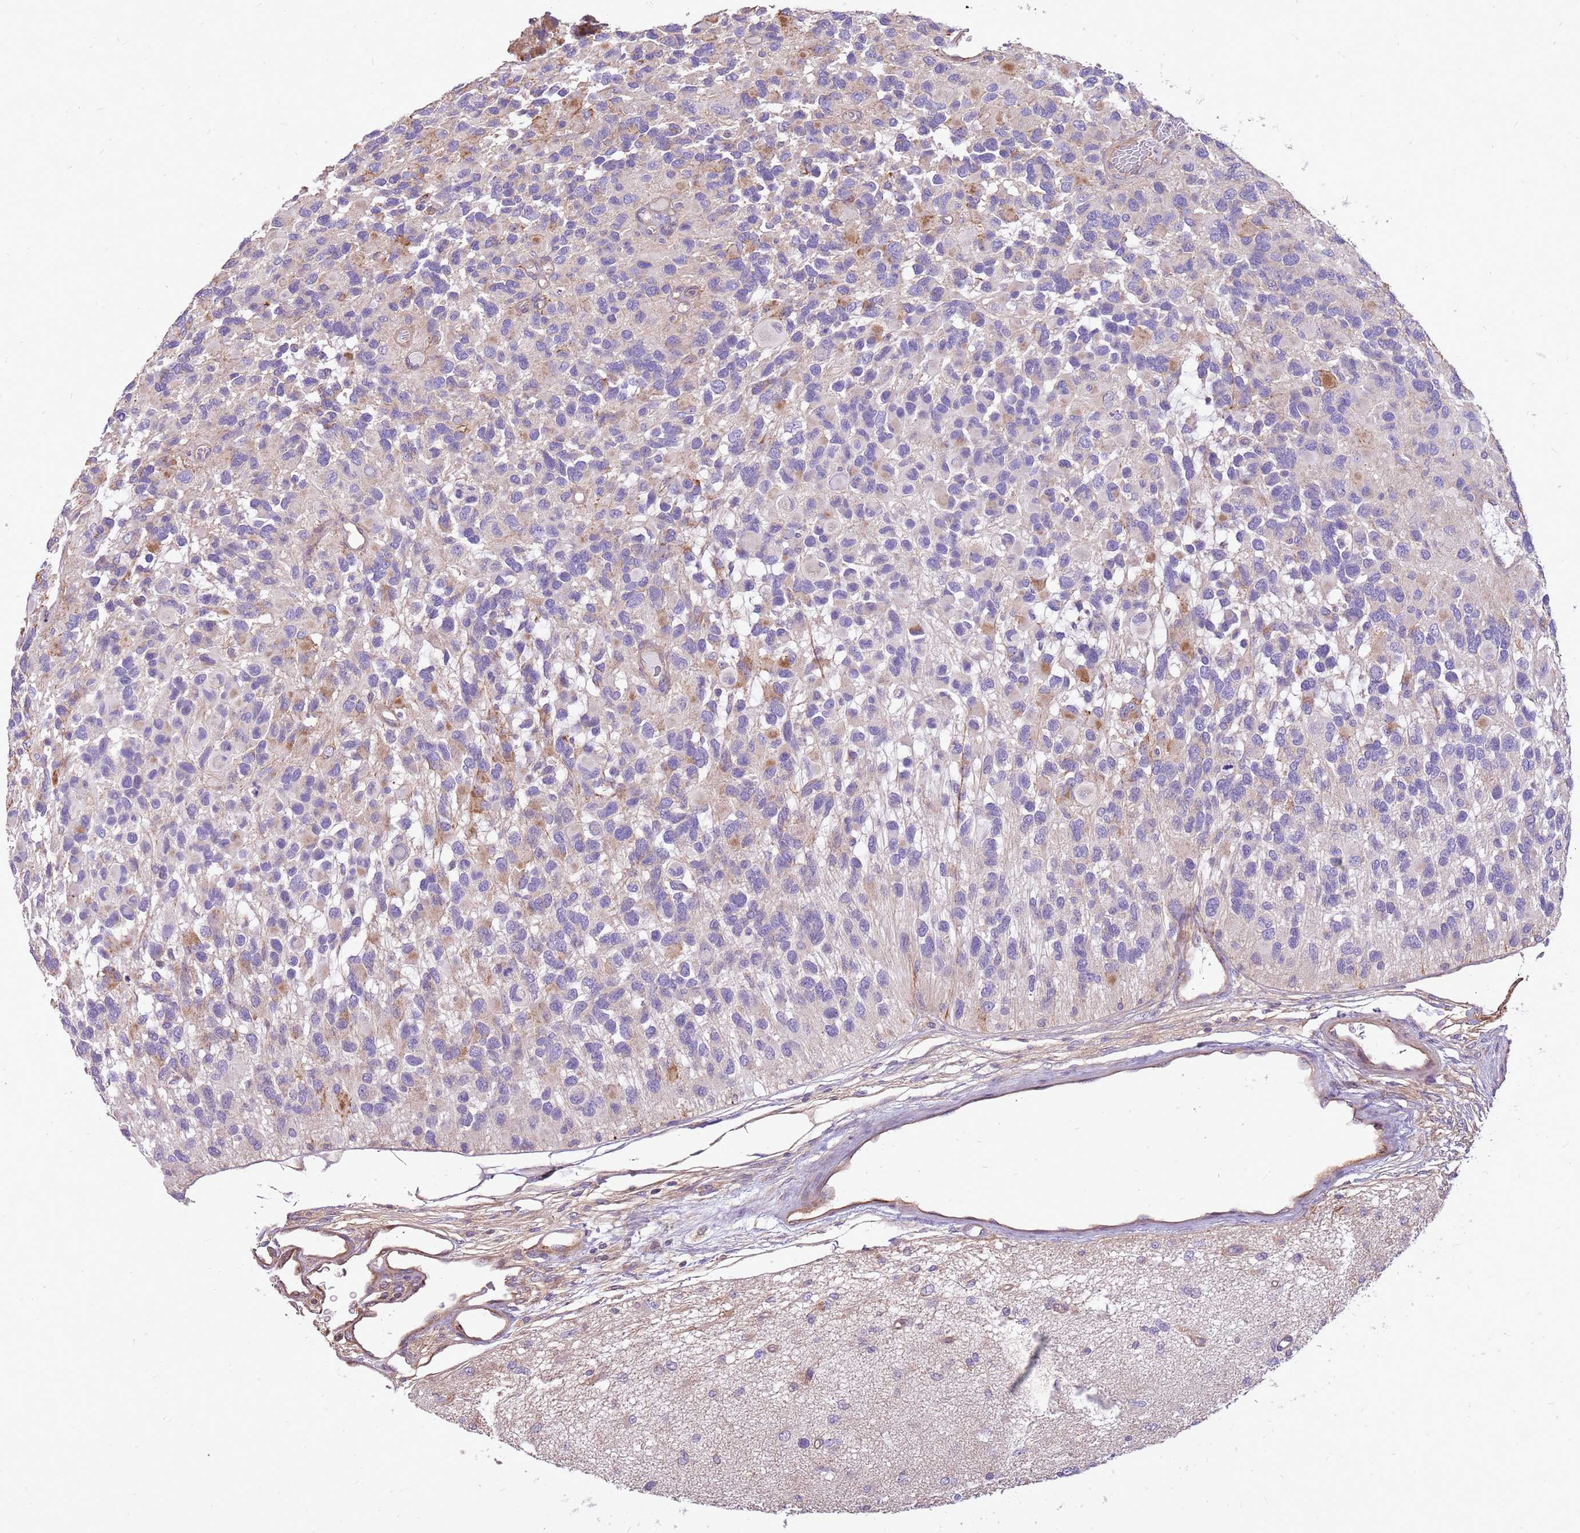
{"staining": {"intensity": "weak", "quantity": "<25%", "location": "cytoplasmic/membranous"}, "tissue": "glioma", "cell_type": "Tumor cells", "image_type": "cancer", "snomed": [{"axis": "morphology", "description": "Glioma, malignant, High grade"}, {"axis": "topography", "description": "Brain"}], "caption": "Immunohistochemical staining of human glioma exhibits no significant positivity in tumor cells.", "gene": "WASHC4", "patient": {"sex": "male", "age": 77}}